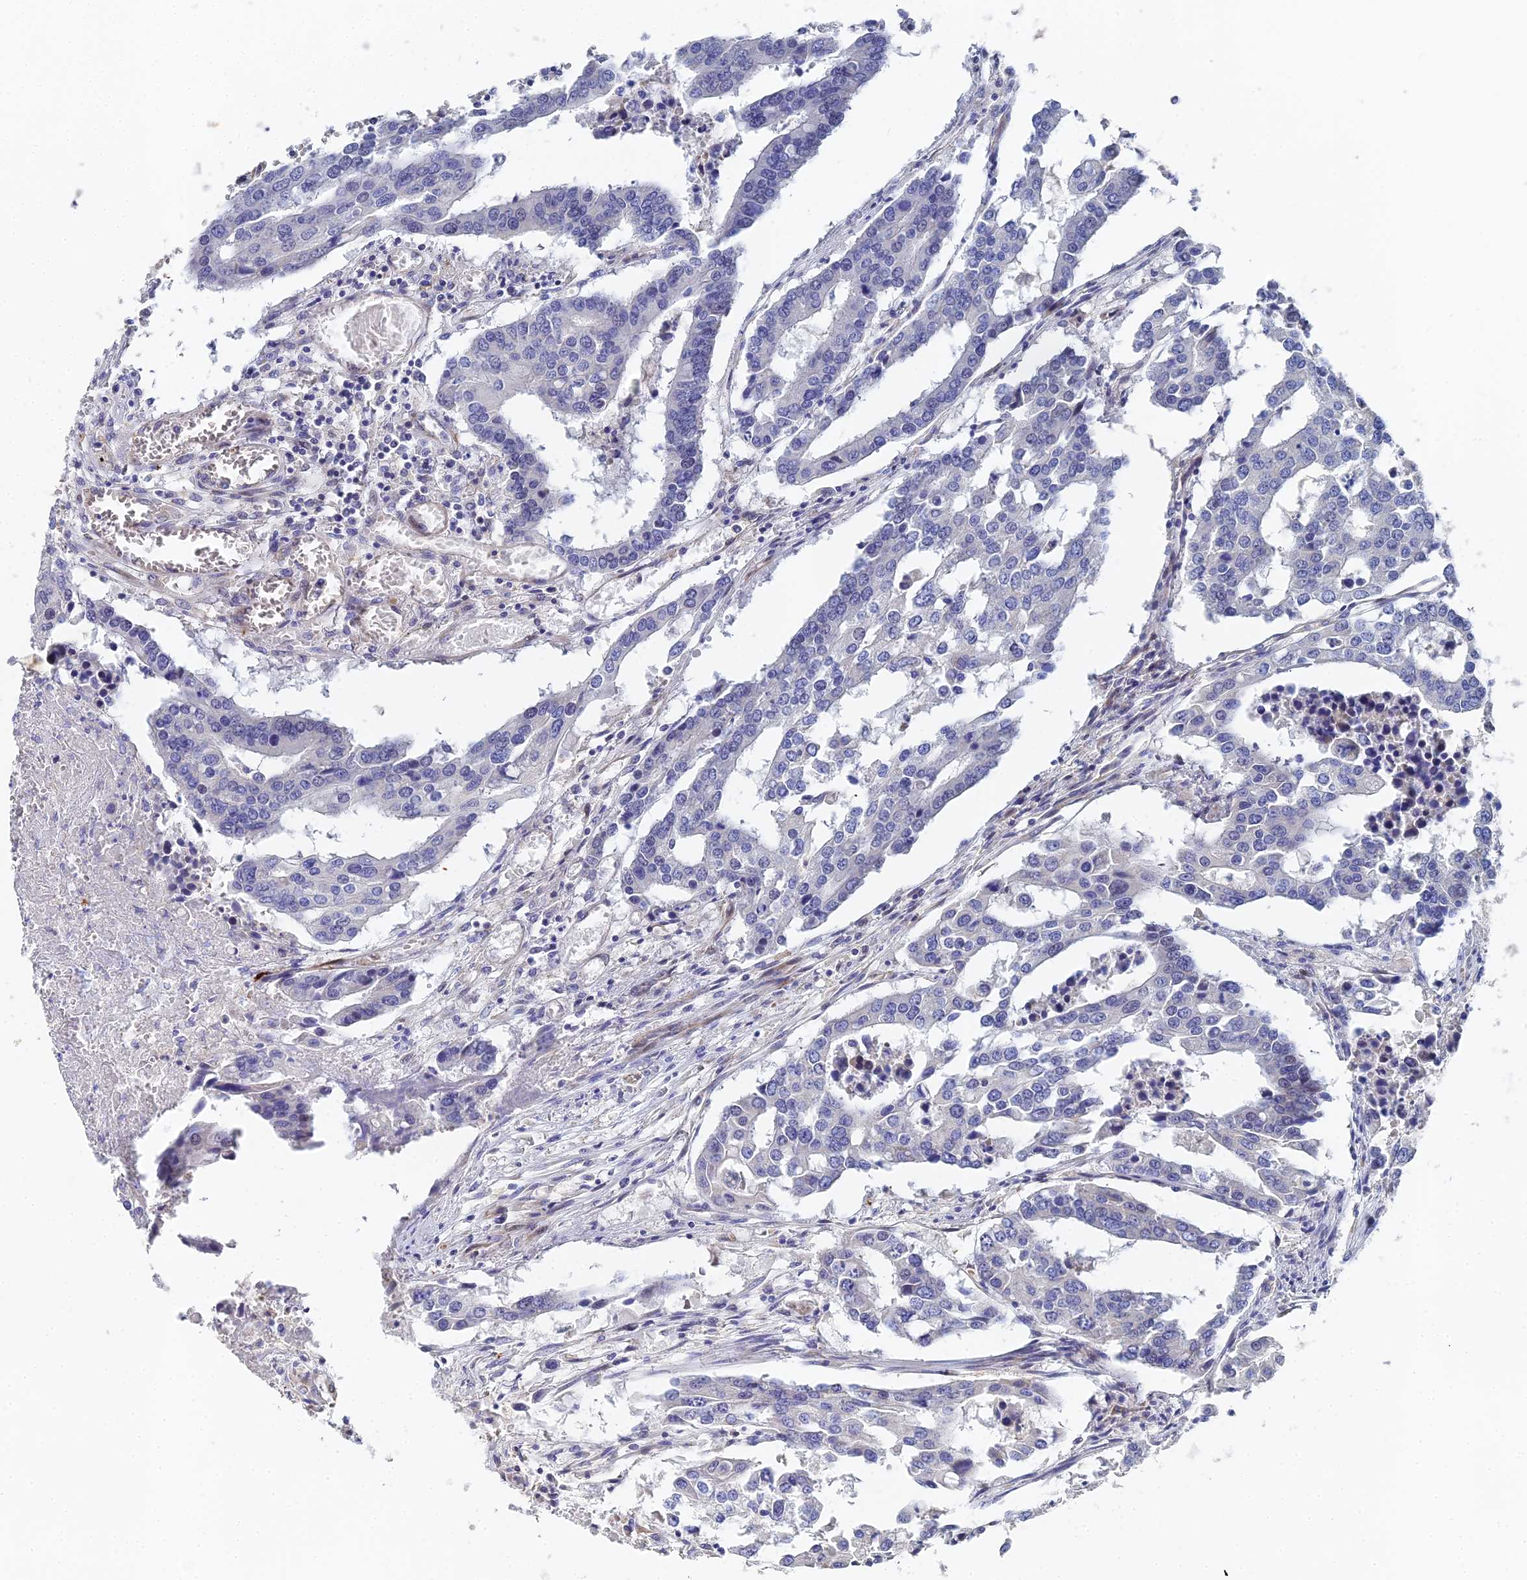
{"staining": {"intensity": "negative", "quantity": "none", "location": "none"}, "tissue": "colorectal cancer", "cell_type": "Tumor cells", "image_type": "cancer", "snomed": [{"axis": "morphology", "description": "Adenocarcinoma, NOS"}, {"axis": "topography", "description": "Colon"}], "caption": "Colorectal cancer was stained to show a protein in brown. There is no significant positivity in tumor cells. Brightfield microscopy of immunohistochemistry (IHC) stained with DAB (brown) and hematoxylin (blue), captured at high magnification.", "gene": "ENSG00000268674", "patient": {"sex": "male", "age": 77}}